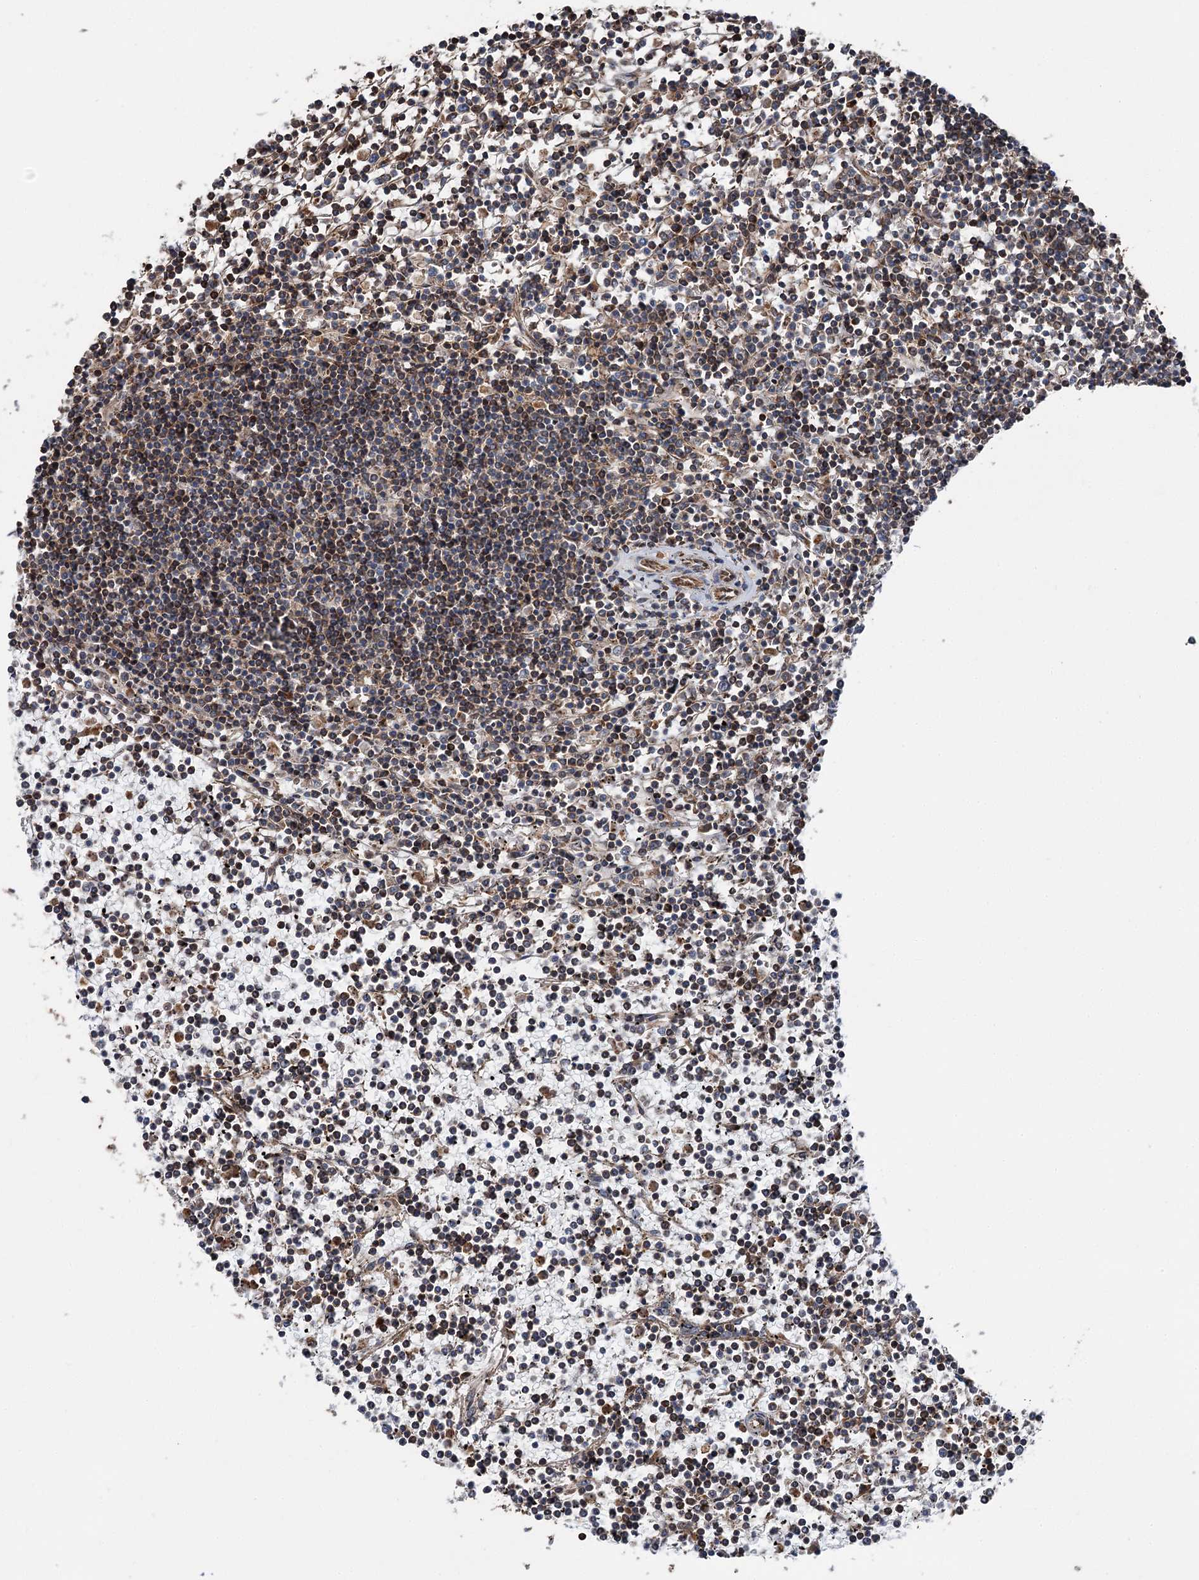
{"staining": {"intensity": "negative", "quantity": "none", "location": "none"}, "tissue": "lymphoma", "cell_type": "Tumor cells", "image_type": "cancer", "snomed": [{"axis": "morphology", "description": "Malignant lymphoma, non-Hodgkin's type, Low grade"}, {"axis": "topography", "description": "Spleen"}], "caption": "The photomicrograph exhibits no staining of tumor cells in low-grade malignant lymphoma, non-Hodgkin's type. (IHC, brightfield microscopy, high magnification).", "gene": "ITFG2", "patient": {"sex": "female", "age": 19}}